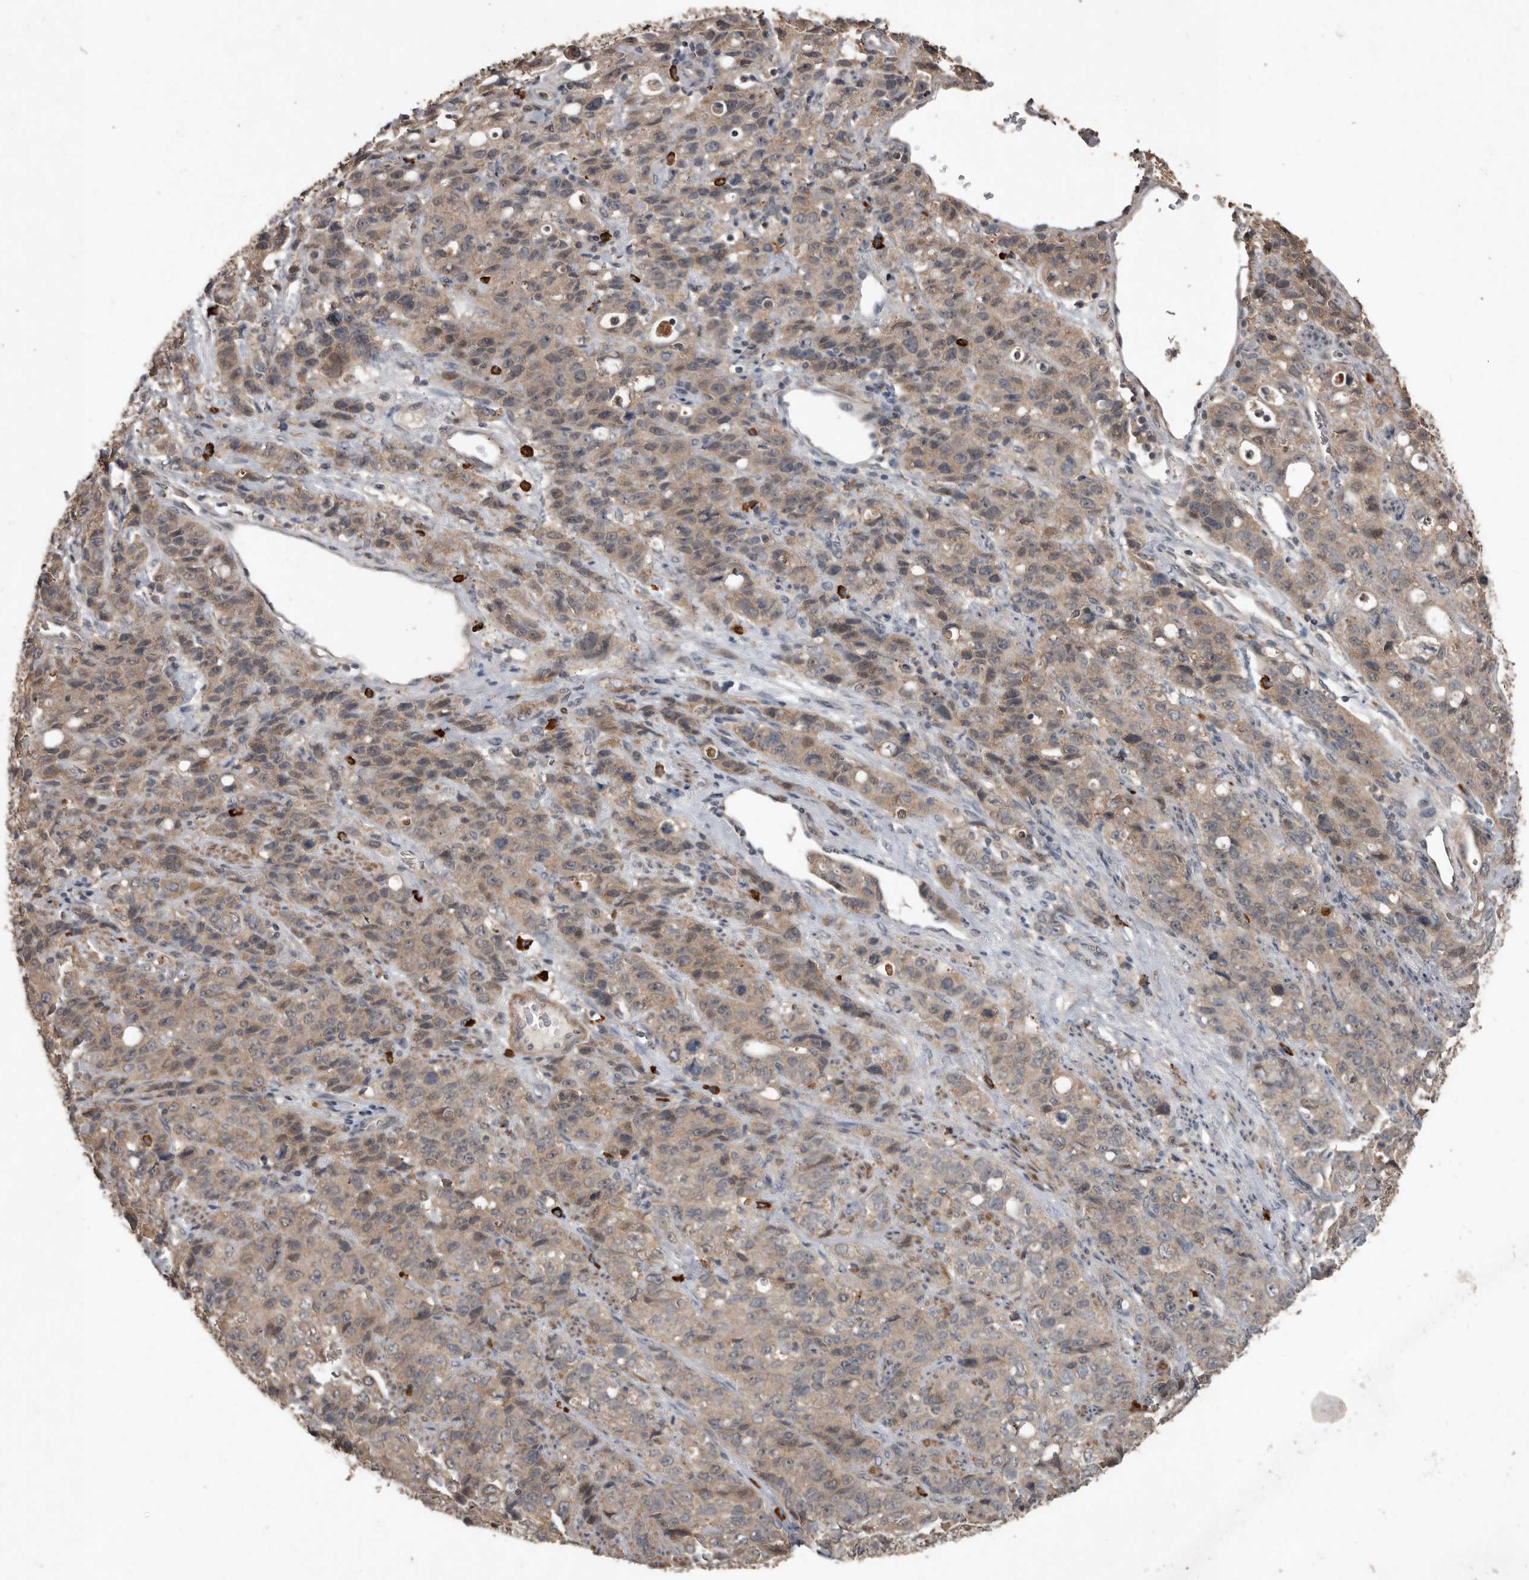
{"staining": {"intensity": "weak", "quantity": ">75%", "location": "cytoplasmic/membranous"}, "tissue": "stomach cancer", "cell_type": "Tumor cells", "image_type": "cancer", "snomed": [{"axis": "morphology", "description": "Adenocarcinoma, NOS"}, {"axis": "topography", "description": "Stomach"}], "caption": "Stomach cancer tissue exhibits weak cytoplasmic/membranous expression in approximately >75% of tumor cells, visualized by immunohistochemistry.", "gene": "BAMBI", "patient": {"sex": "male", "age": 48}}